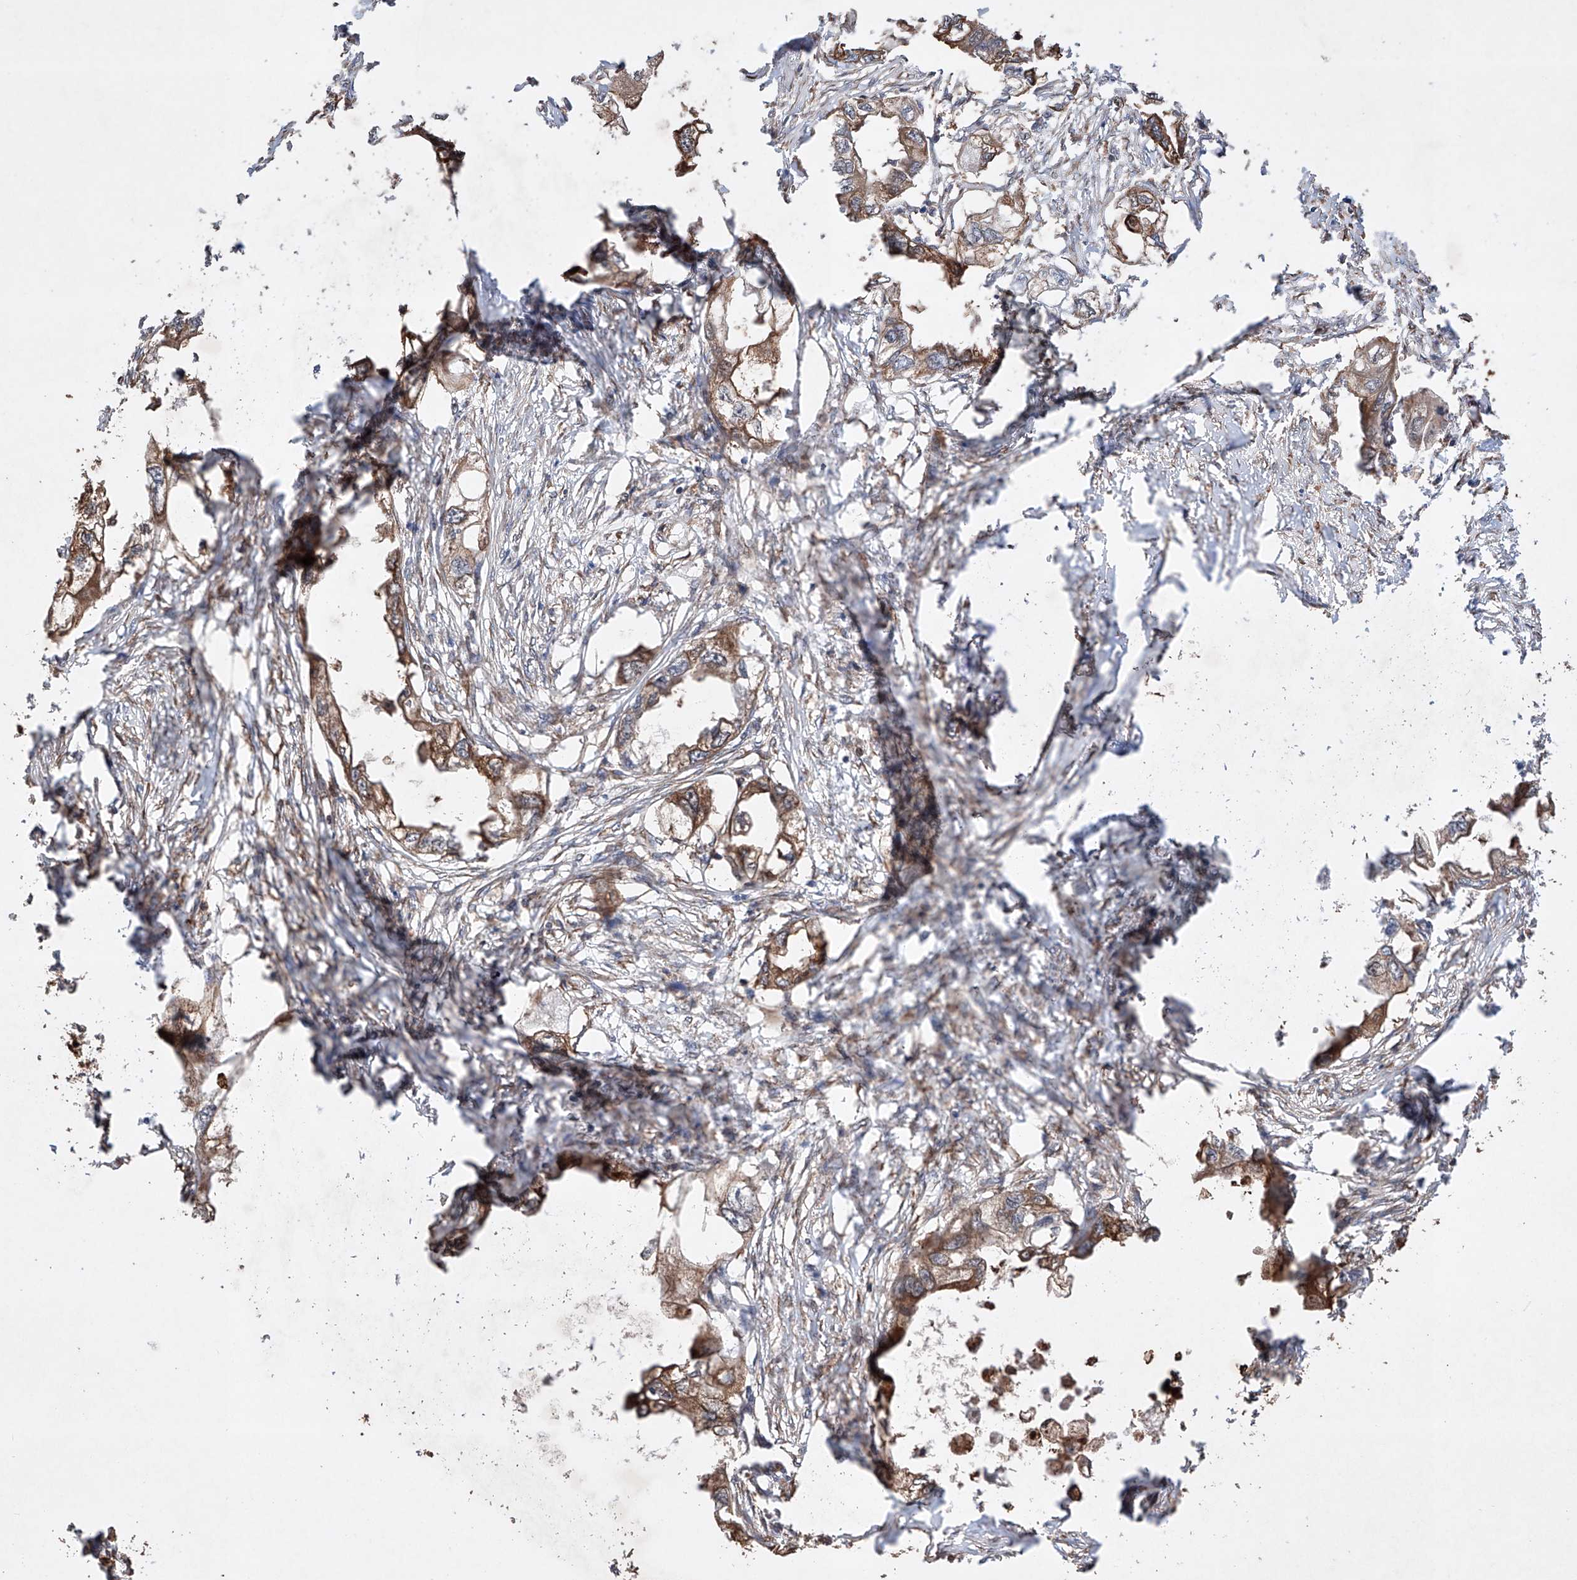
{"staining": {"intensity": "moderate", "quantity": ">75%", "location": "cytoplasmic/membranous"}, "tissue": "endometrial cancer", "cell_type": "Tumor cells", "image_type": "cancer", "snomed": [{"axis": "morphology", "description": "Adenocarcinoma, NOS"}, {"axis": "morphology", "description": "Adenocarcinoma, metastatic, NOS"}, {"axis": "topography", "description": "Adipose tissue"}, {"axis": "topography", "description": "Endometrium"}], "caption": "IHC photomicrograph of metastatic adenocarcinoma (endometrial) stained for a protein (brown), which shows medium levels of moderate cytoplasmic/membranous positivity in about >75% of tumor cells.", "gene": "TIMM23", "patient": {"sex": "female", "age": 67}}